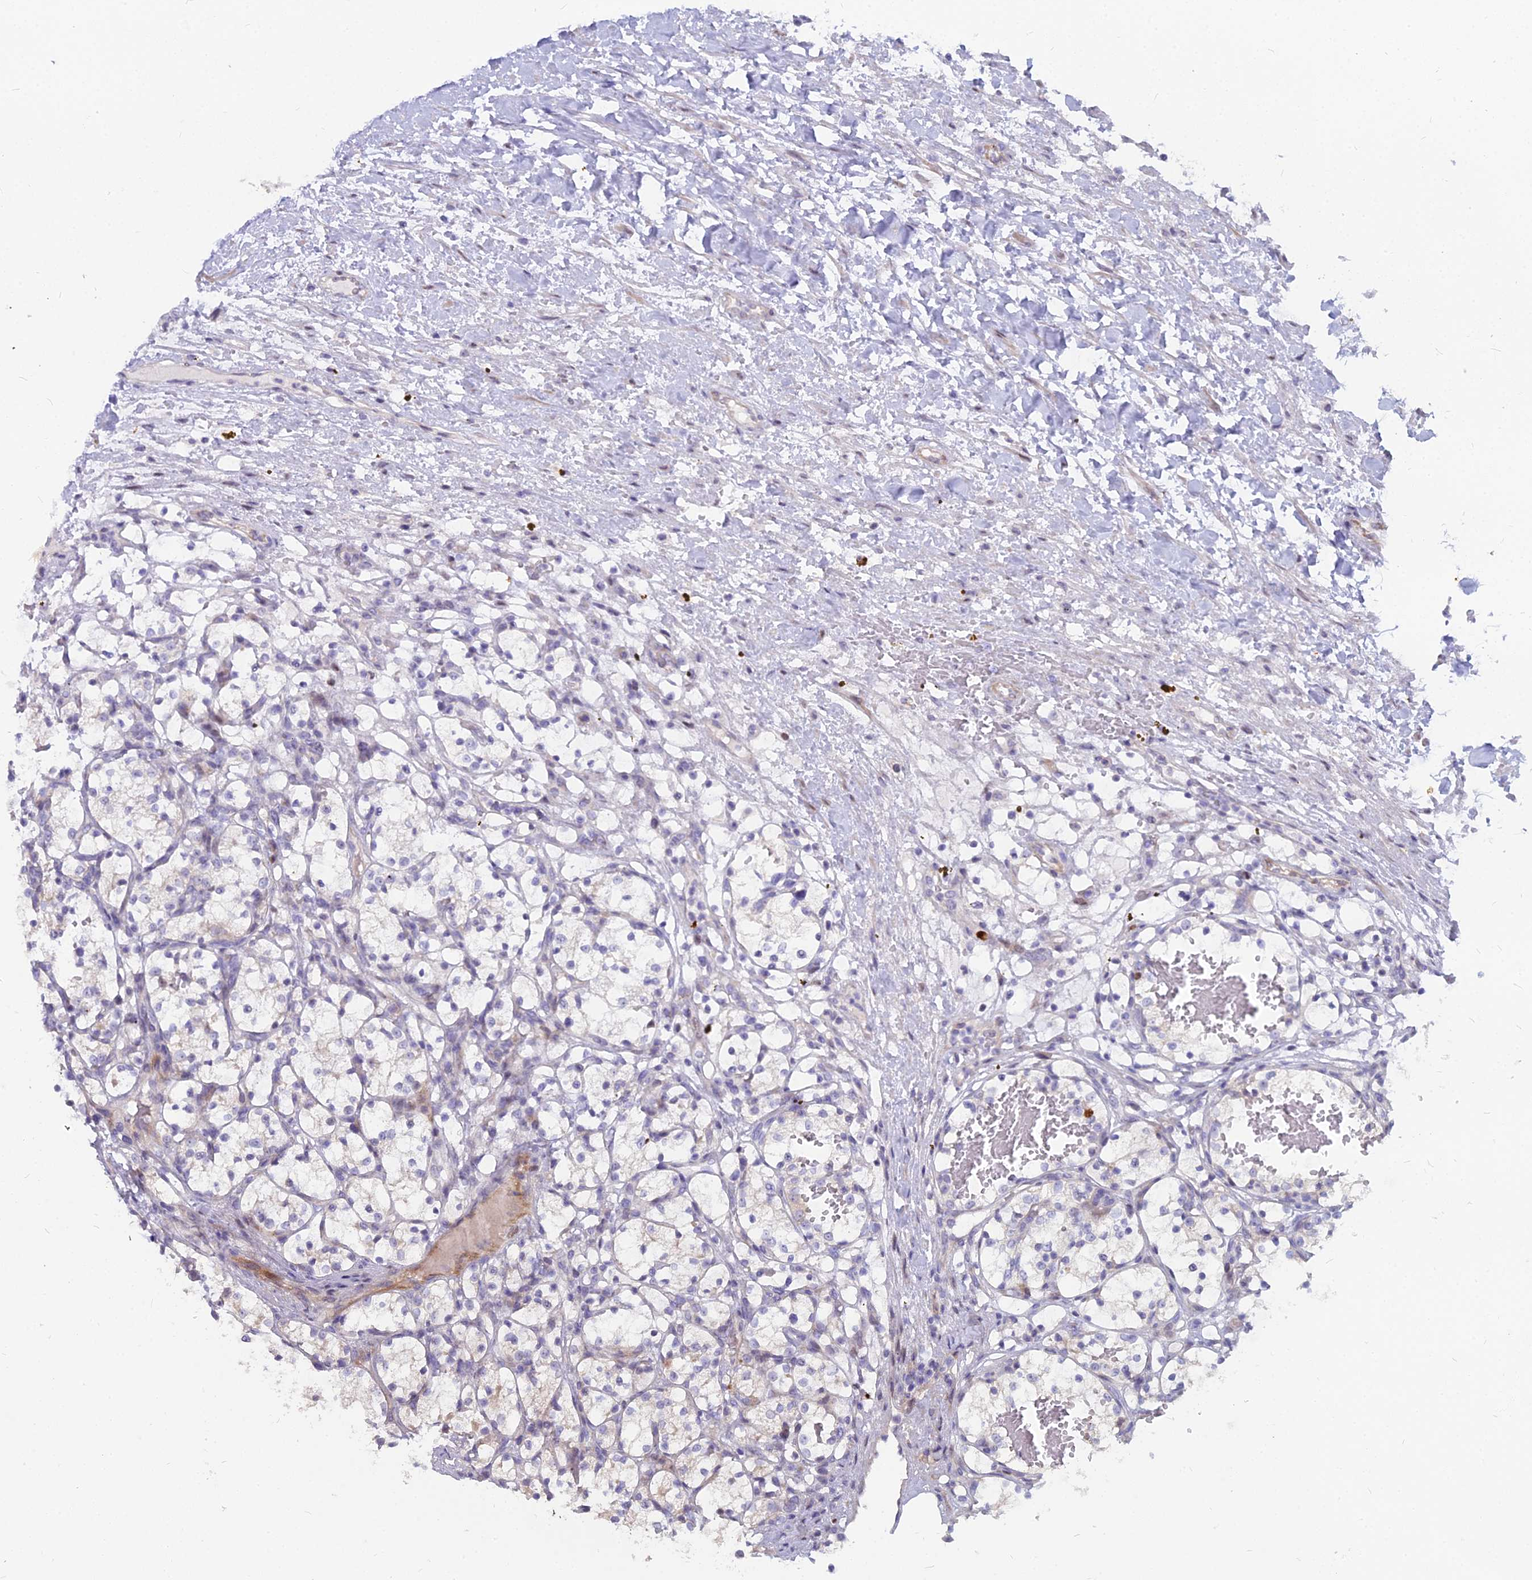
{"staining": {"intensity": "negative", "quantity": "none", "location": "none"}, "tissue": "renal cancer", "cell_type": "Tumor cells", "image_type": "cancer", "snomed": [{"axis": "morphology", "description": "Adenocarcinoma, NOS"}, {"axis": "topography", "description": "Kidney"}], "caption": "Immunohistochemistry (IHC) micrograph of neoplastic tissue: human renal cancer (adenocarcinoma) stained with DAB reveals no significant protein expression in tumor cells.", "gene": "NUSAP1", "patient": {"sex": "female", "age": 69}}